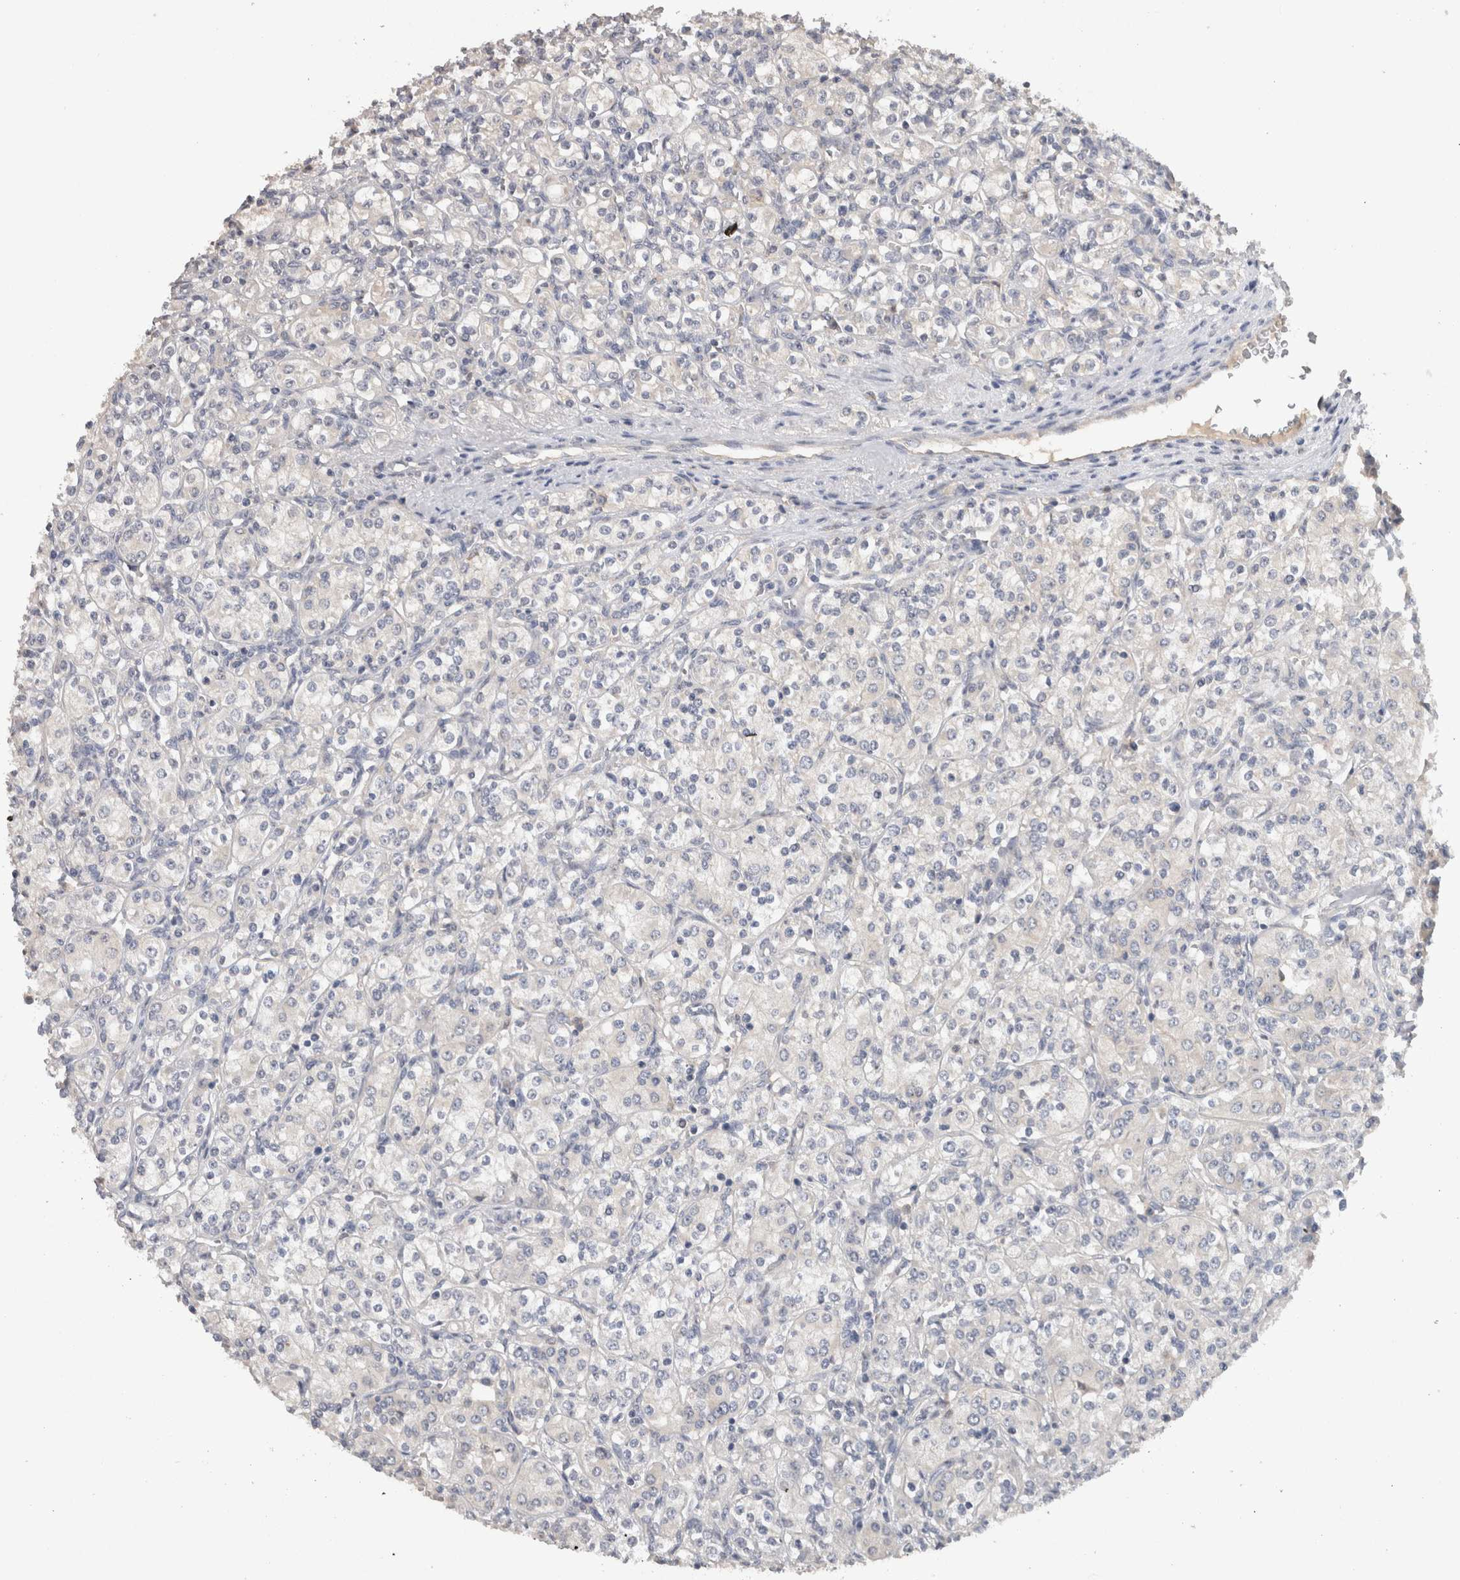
{"staining": {"intensity": "negative", "quantity": "none", "location": "none"}, "tissue": "renal cancer", "cell_type": "Tumor cells", "image_type": "cancer", "snomed": [{"axis": "morphology", "description": "Adenocarcinoma, NOS"}, {"axis": "topography", "description": "Kidney"}], "caption": "The image shows no staining of tumor cells in renal cancer.", "gene": "HEXD", "patient": {"sex": "male", "age": 77}}